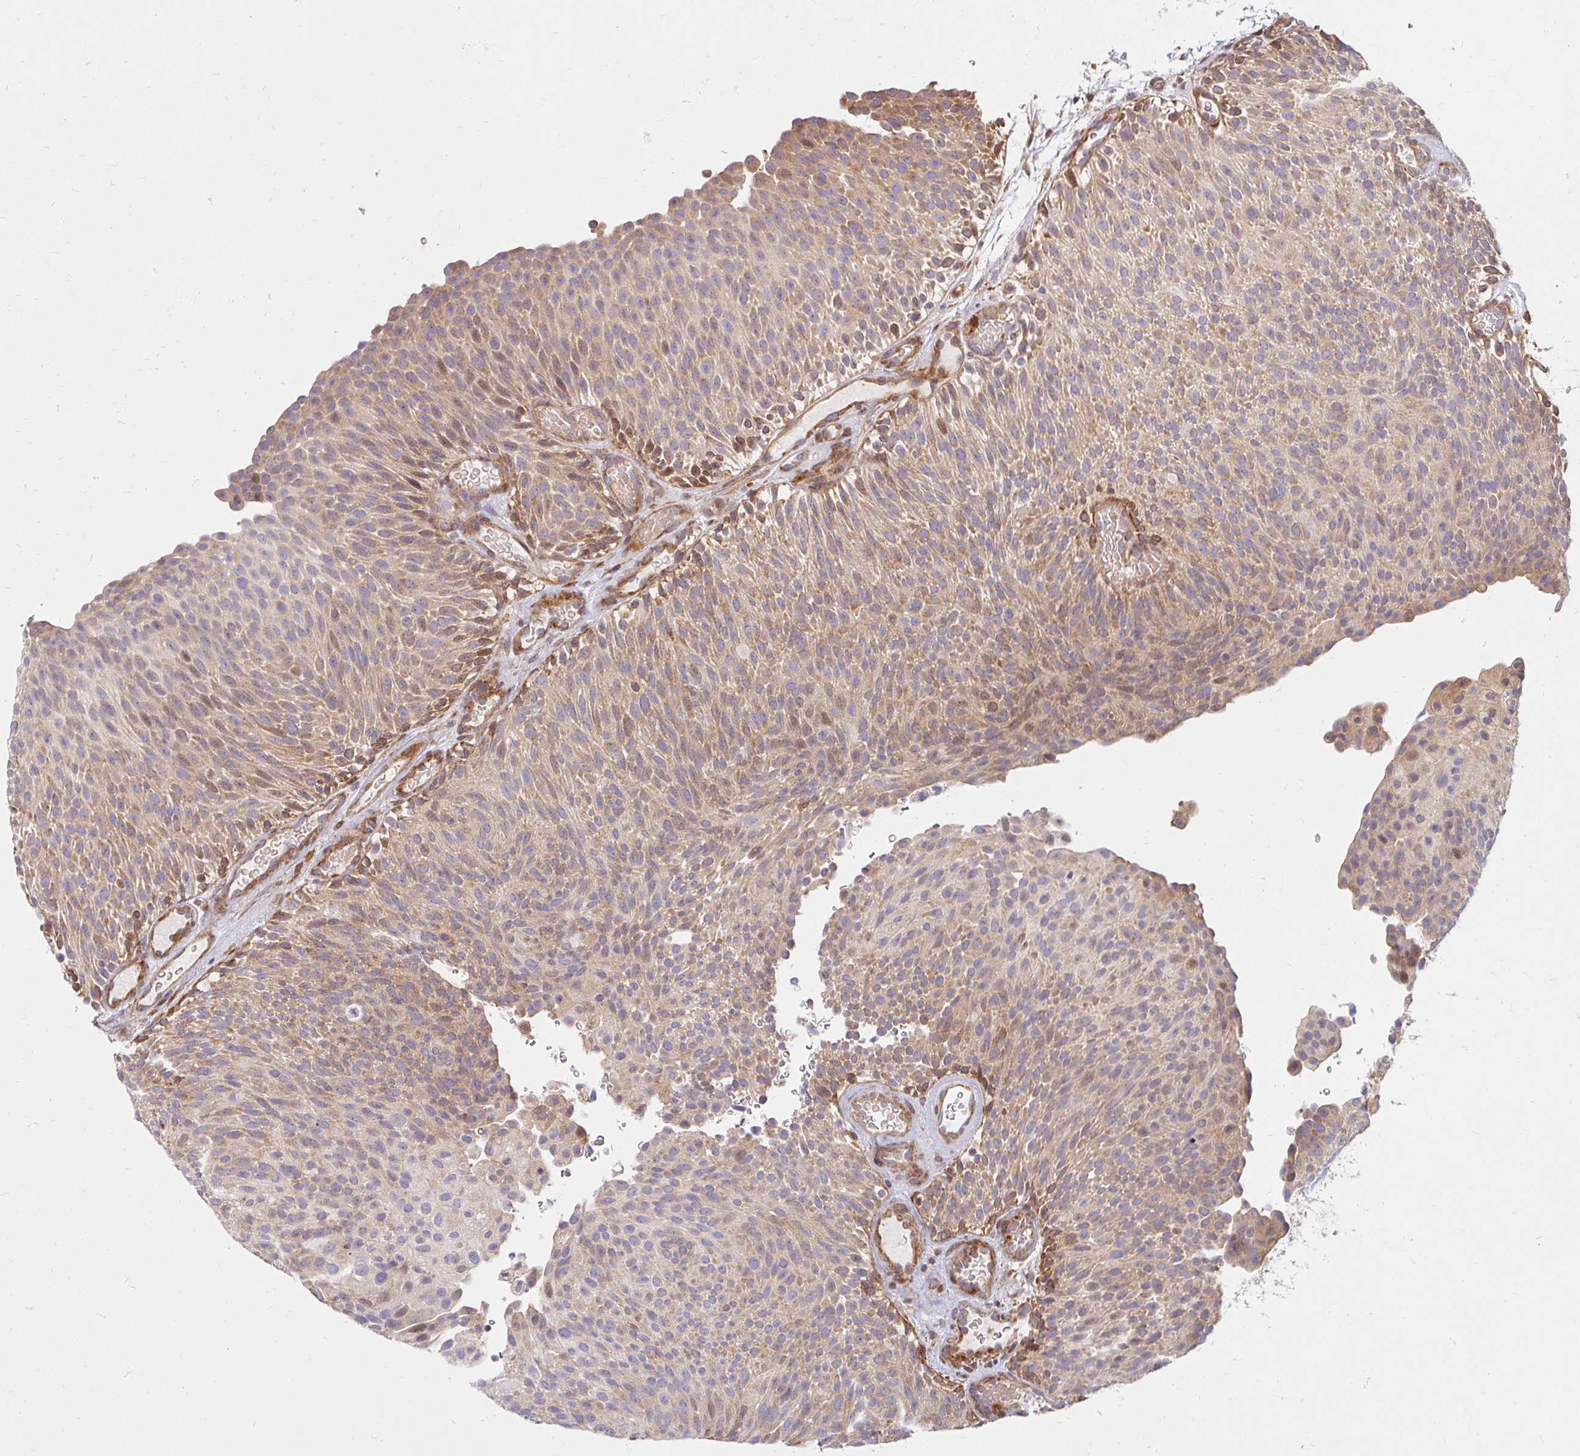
{"staining": {"intensity": "weak", "quantity": "25%-75%", "location": "cytoplasmic/membranous"}, "tissue": "urothelial cancer", "cell_type": "Tumor cells", "image_type": "cancer", "snomed": [{"axis": "morphology", "description": "Urothelial carcinoma, Low grade"}, {"axis": "topography", "description": "Urinary bladder"}], "caption": "IHC micrograph of neoplastic tissue: urothelial carcinoma (low-grade) stained using immunohistochemistry (IHC) demonstrates low levels of weak protein expression localized specifically in the cytoplasmic/membranous of tumor cells, appearing as a cytoplasmic/membranous brown color.", "gene": "BTF3", "patient": {"sex": "male", "age": 78}}